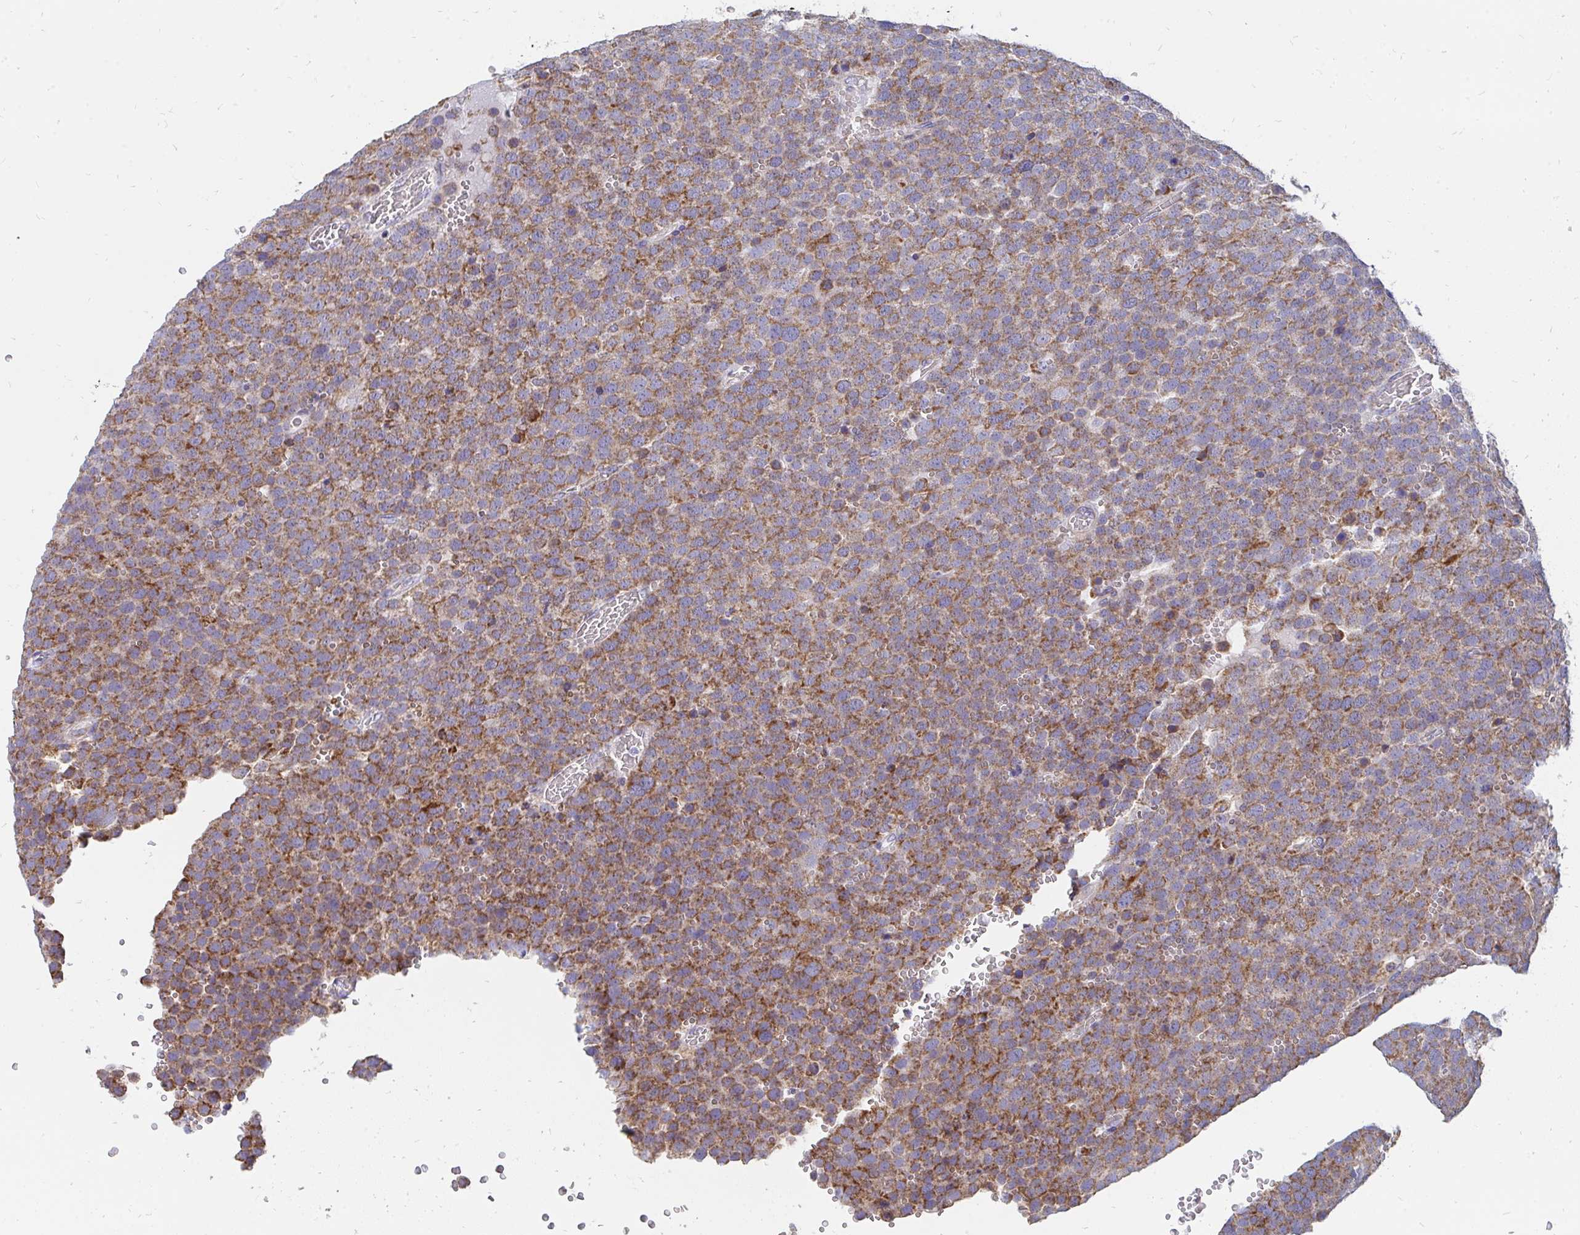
{"staining": {"intensity": "strong", "quantity": ">75%", "location": "cytoplasmic/membranous"}, "tissue": "testis cancer", "cell_type": "Tumor cells", "image_type": "cancer", "snomed": [{"axis": "morphology", "description": "Seminoma, NOS"}, {"axis": "topography", "description": "Testis"}], "caption": "Protein staining of testis cancer tissue shows strong cytoplasmic/membranous staining in about >75% of tumor cells.", "gene": "PC", "patient": {"sex": "male", "age": 71}}